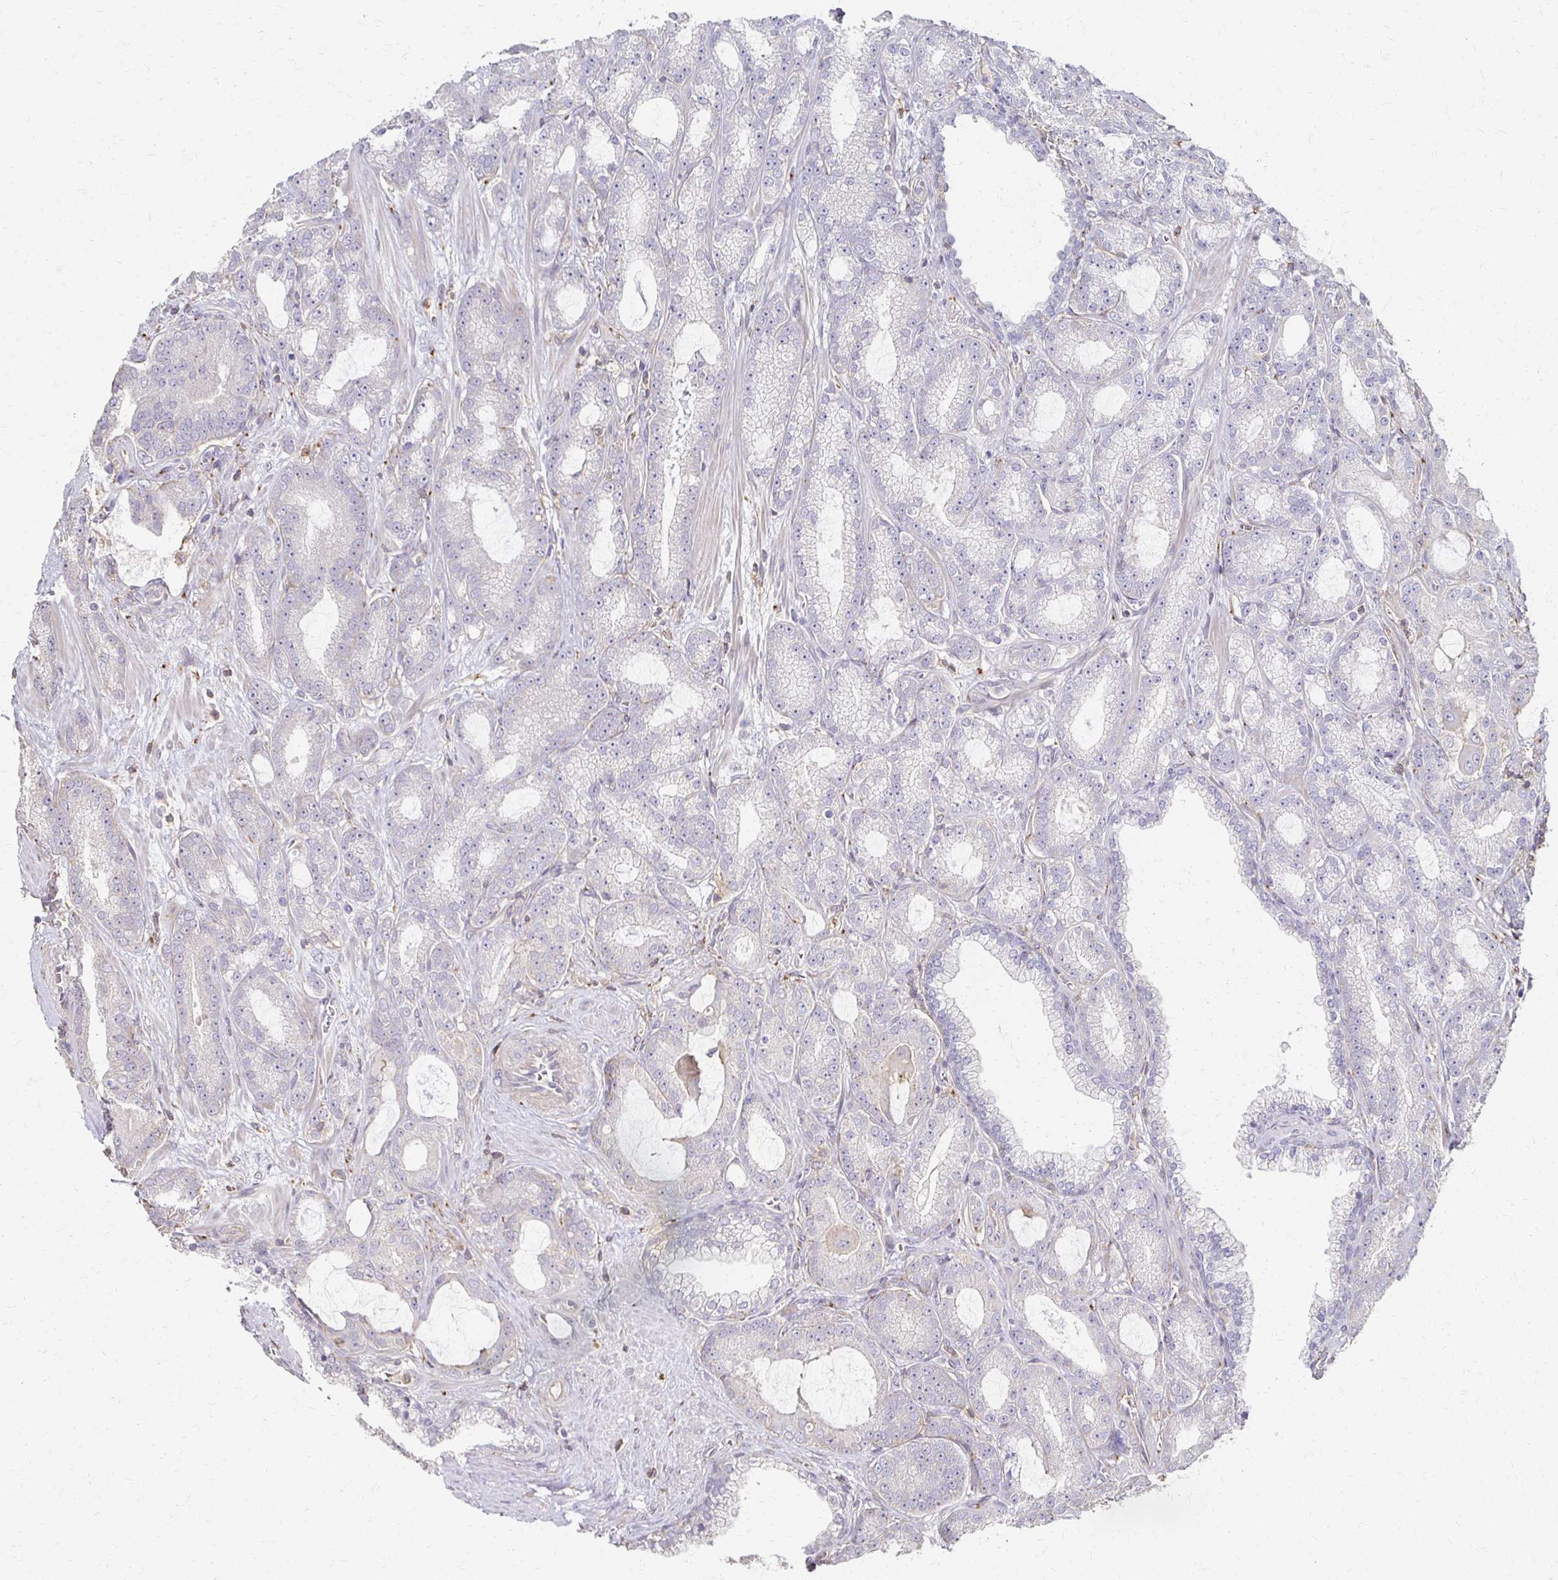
{"staining": {"intensity": "negative", "quantity": "none", "location": "none"}, "tissue": "prostate cancer", "cell_type": "Tumor cells", "image_type": "cancer", "snomed": [{"axis": "morphology", "description": "Adenocarcinoma, High grade"}, {"axis": "topography", "description": "Prostate"}], "caption": "Immunohistochemistry histopathology image of human prostate adenocarcinoma (high-grade) stained for a protein (brown), which reveals no staining in tumor cells.", "gene": "C1QTNF7", "patient": {"sex": "male", "age": 65}}